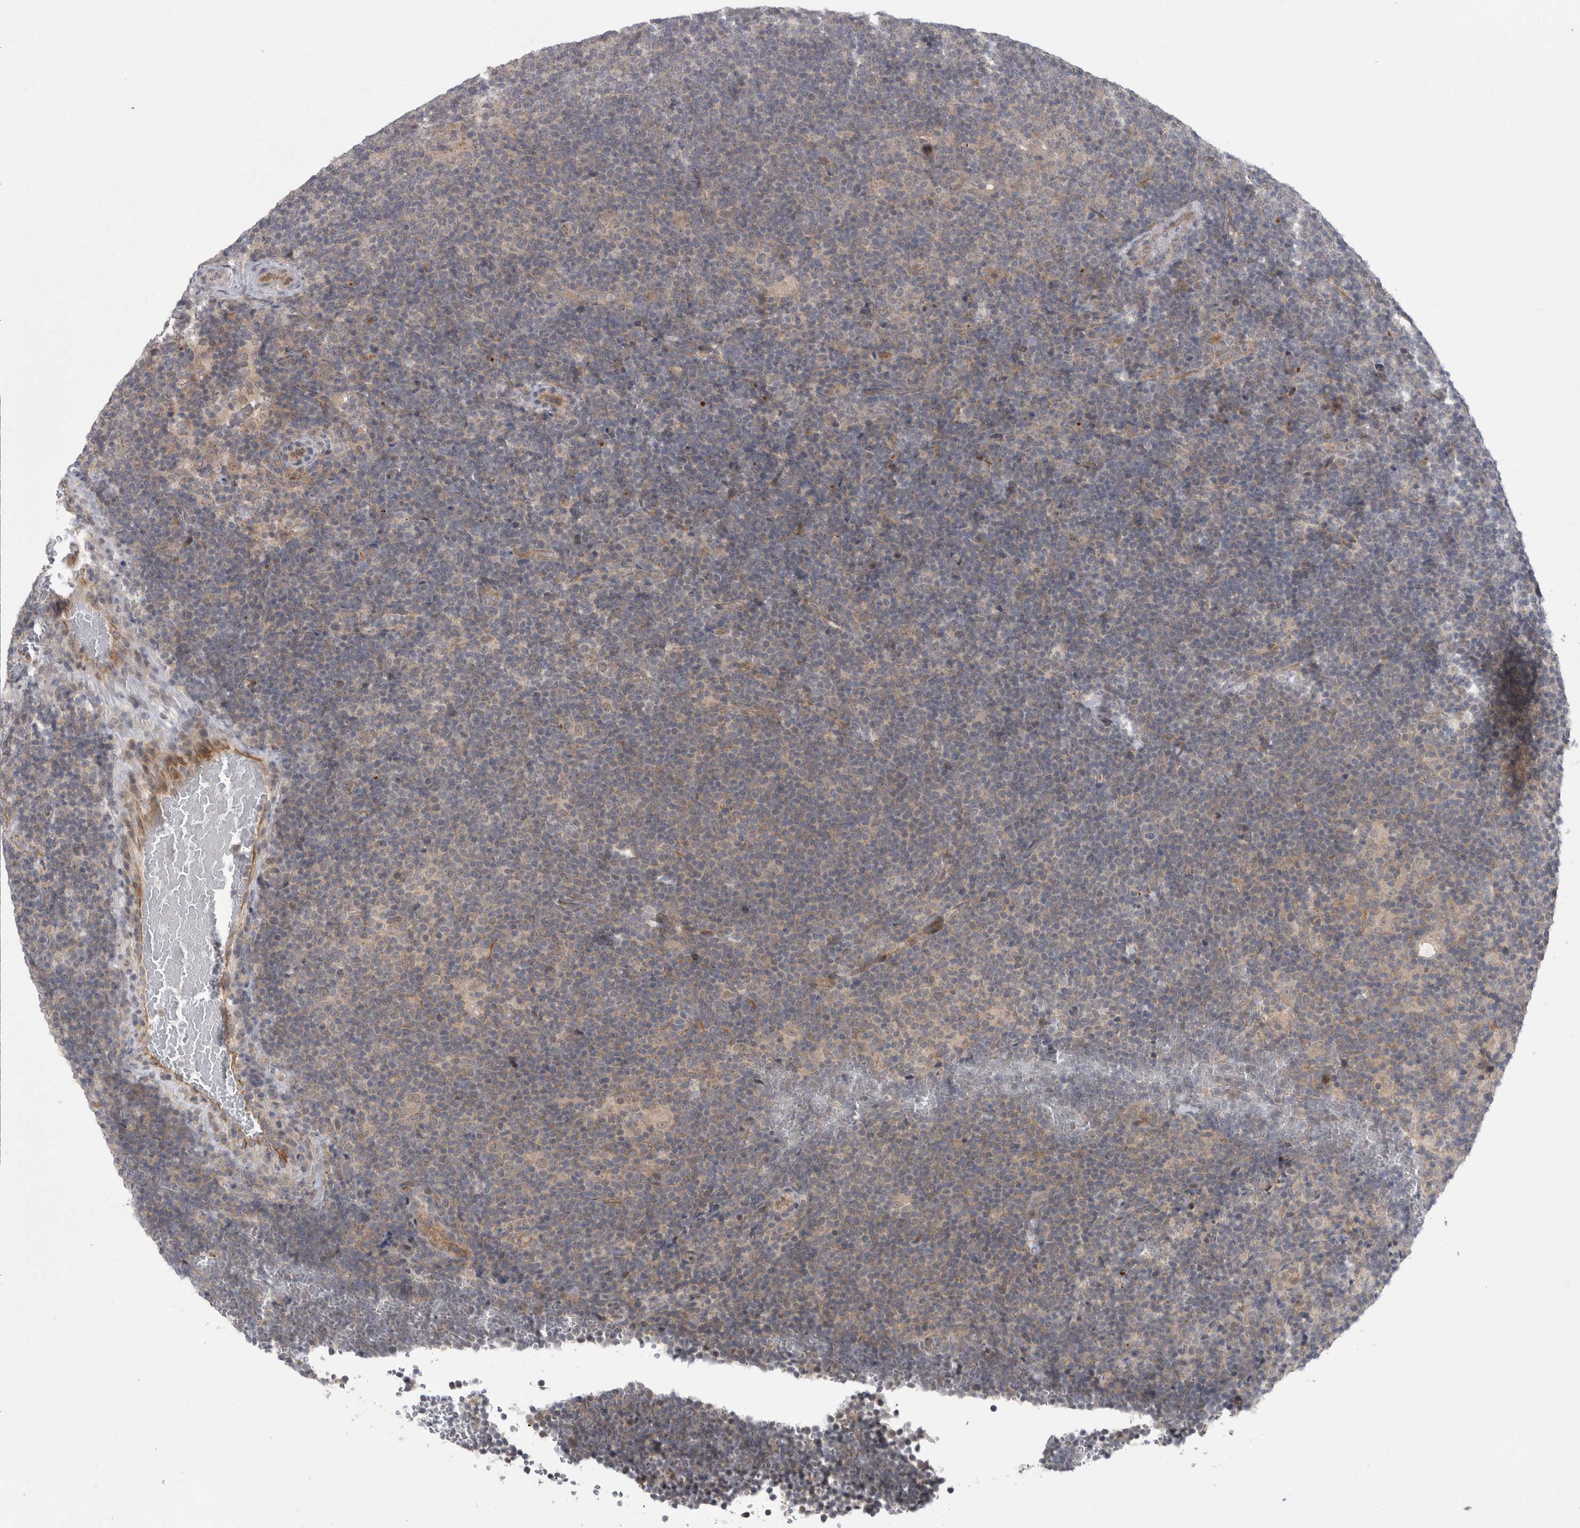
{"staining": {"intensity": "negative", "quantity": "none", "location": "none"}, "tissue": "lymphoma", "cell_type": "Tumor cells", "image_type": "cancer", "snomed": [{"axis": "morphology", "description": "Hodgkin's disease, NOS"}, {"axis": "topography", "description": "Lymph node"}], "caption": "This is an immunohistochemistry (IHC) histopathology image of human lymphoma. There is no positivity in tumor cells.", "gene": "MTBP", "patient": {"sex": "female", "age": 57}}